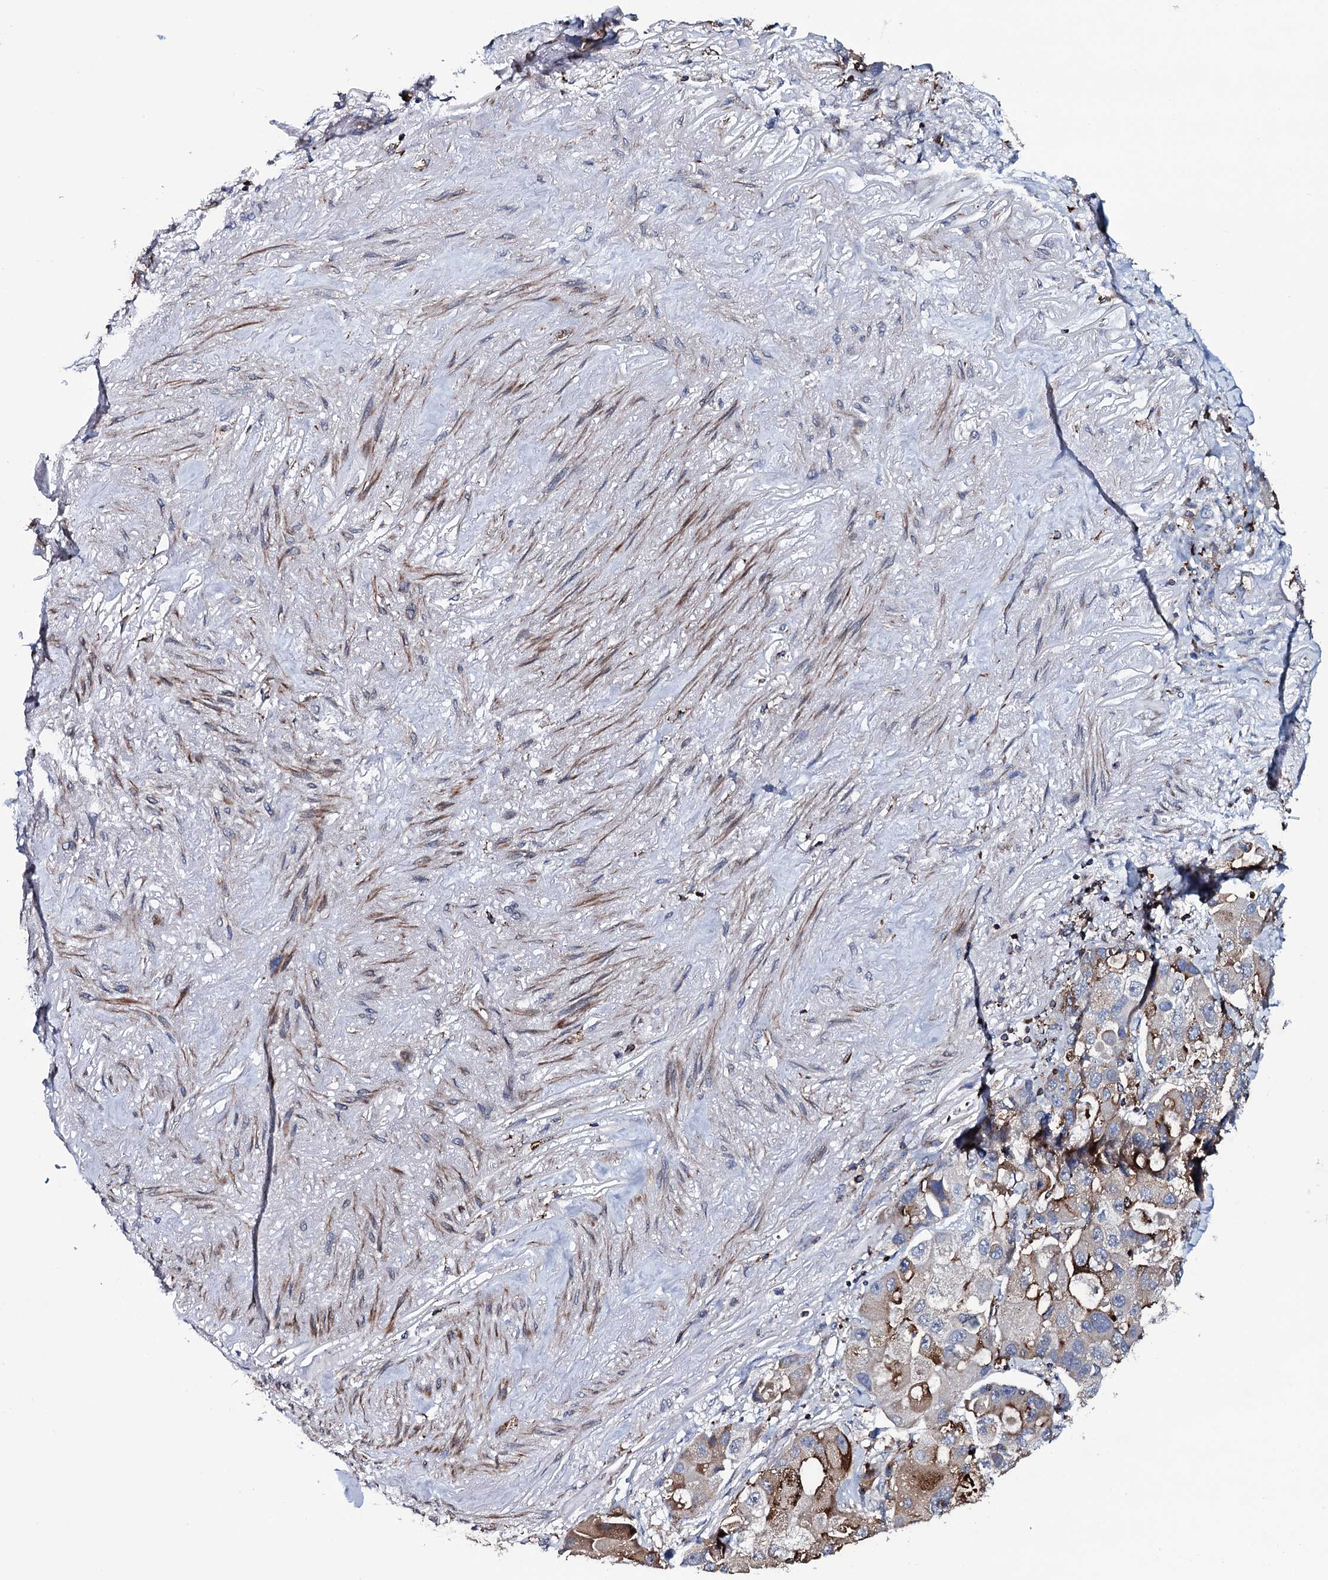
{"staining": {"intensity": "moderate", "quantity": "<25%", "location": "cytoplasmic/membranous"}, "tissue": "lung cancer", "cell_type": "Tumor cells", "image_type": "cancer", "snomed": [{"axis": "morphology", "description": "Adenocarcinoma, NOS"}, {"axis": "topography", "description": "Lung"}], "caption": "Approximately <25% of tumor cells in human lung adenocarcinoma reveal moderate cytoplasmic/membranous protein staining as visualized by brown immunohistochemical staining.", "gene": "VAMP8", "patient": {"sex": "female", "age": 54}}